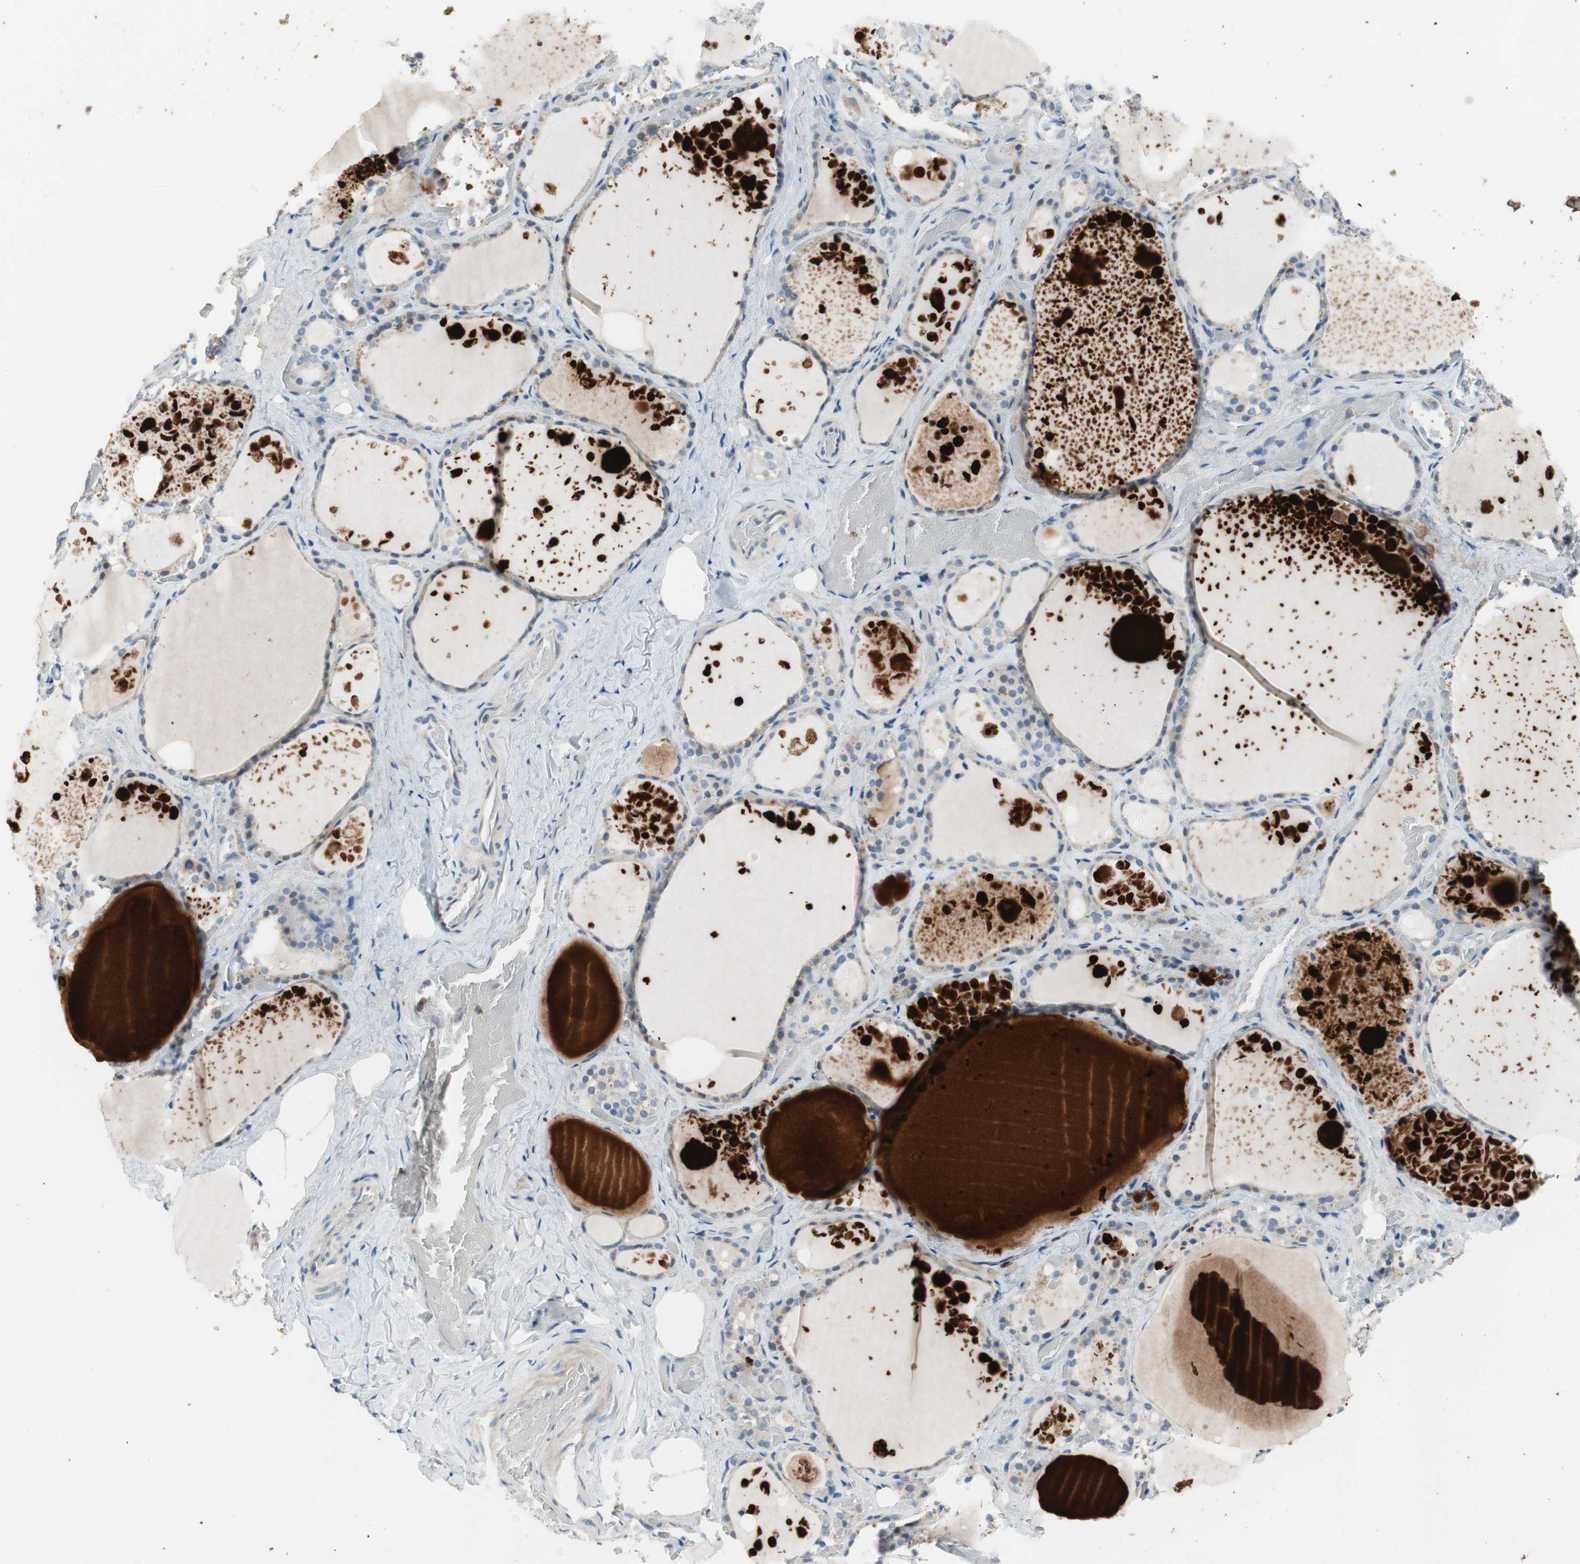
{"staining": {"intensity": "weak", "quantity": "<25%", "location": "cytoplasmic/membranous"}, "tissue": "thyroid gland", "cell_type": "Glandular cells", "image_type": "normal", "snomed": [{"axis": "morphology", "description": "Normal tissue, NOS"}, {"axis": "topography", "description": "Thyroid gland"}], "caption": "Human thyroid gland stained for a protein using immunohistochemistry (IHC) exhibits no expression in glandular cells.", "gene": "PDZK1", "patient": {"sex": "male", "age": 61}}